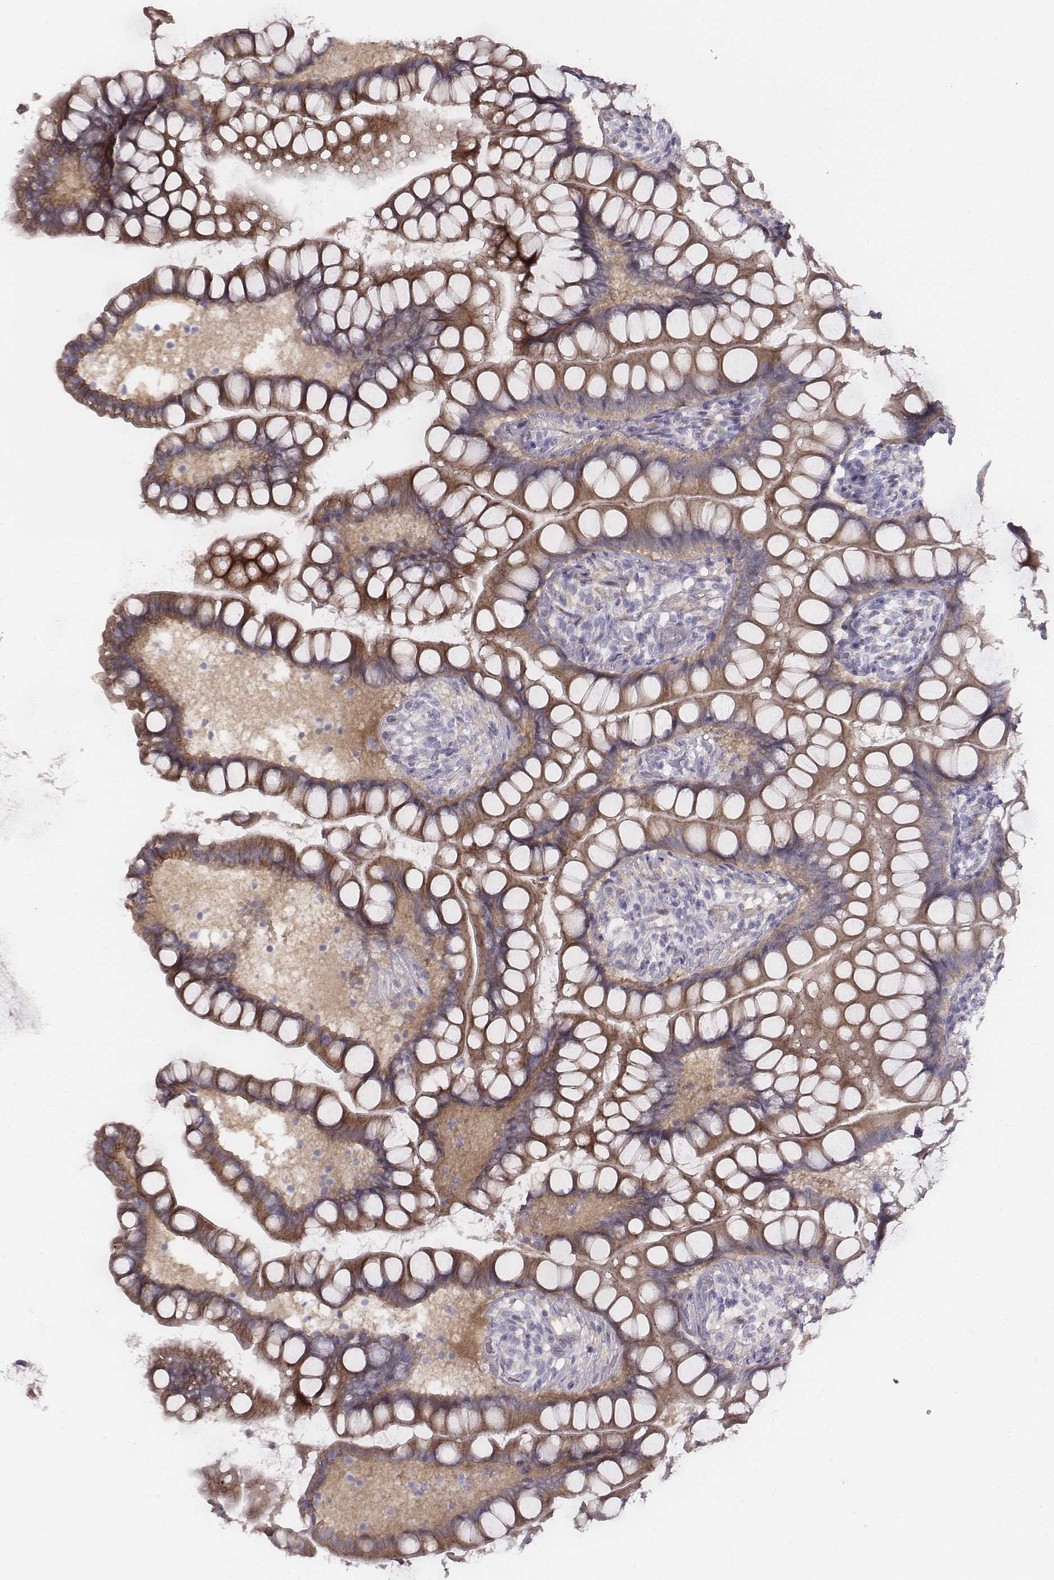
{"staining": {"intensity": "moderate", "quantity": ">75%", "location": "cytoplasmic/membranous"}, "tissue": "small intestine", "cell_type": "Glandular cells", "image_type": "normal", "snomed": [{"axis": "morphology", "description": "Normal tissue, NOS"}, {"axis": "topography", "description": "Small intestine"}], "caption": "Unremarkable small intestine demonstrates moderate cytoplasmic/membranous positivity in about >75% of glandular cells.", "gene": "PRKCZ", "patient": {"sex": "male", "age": 70}}